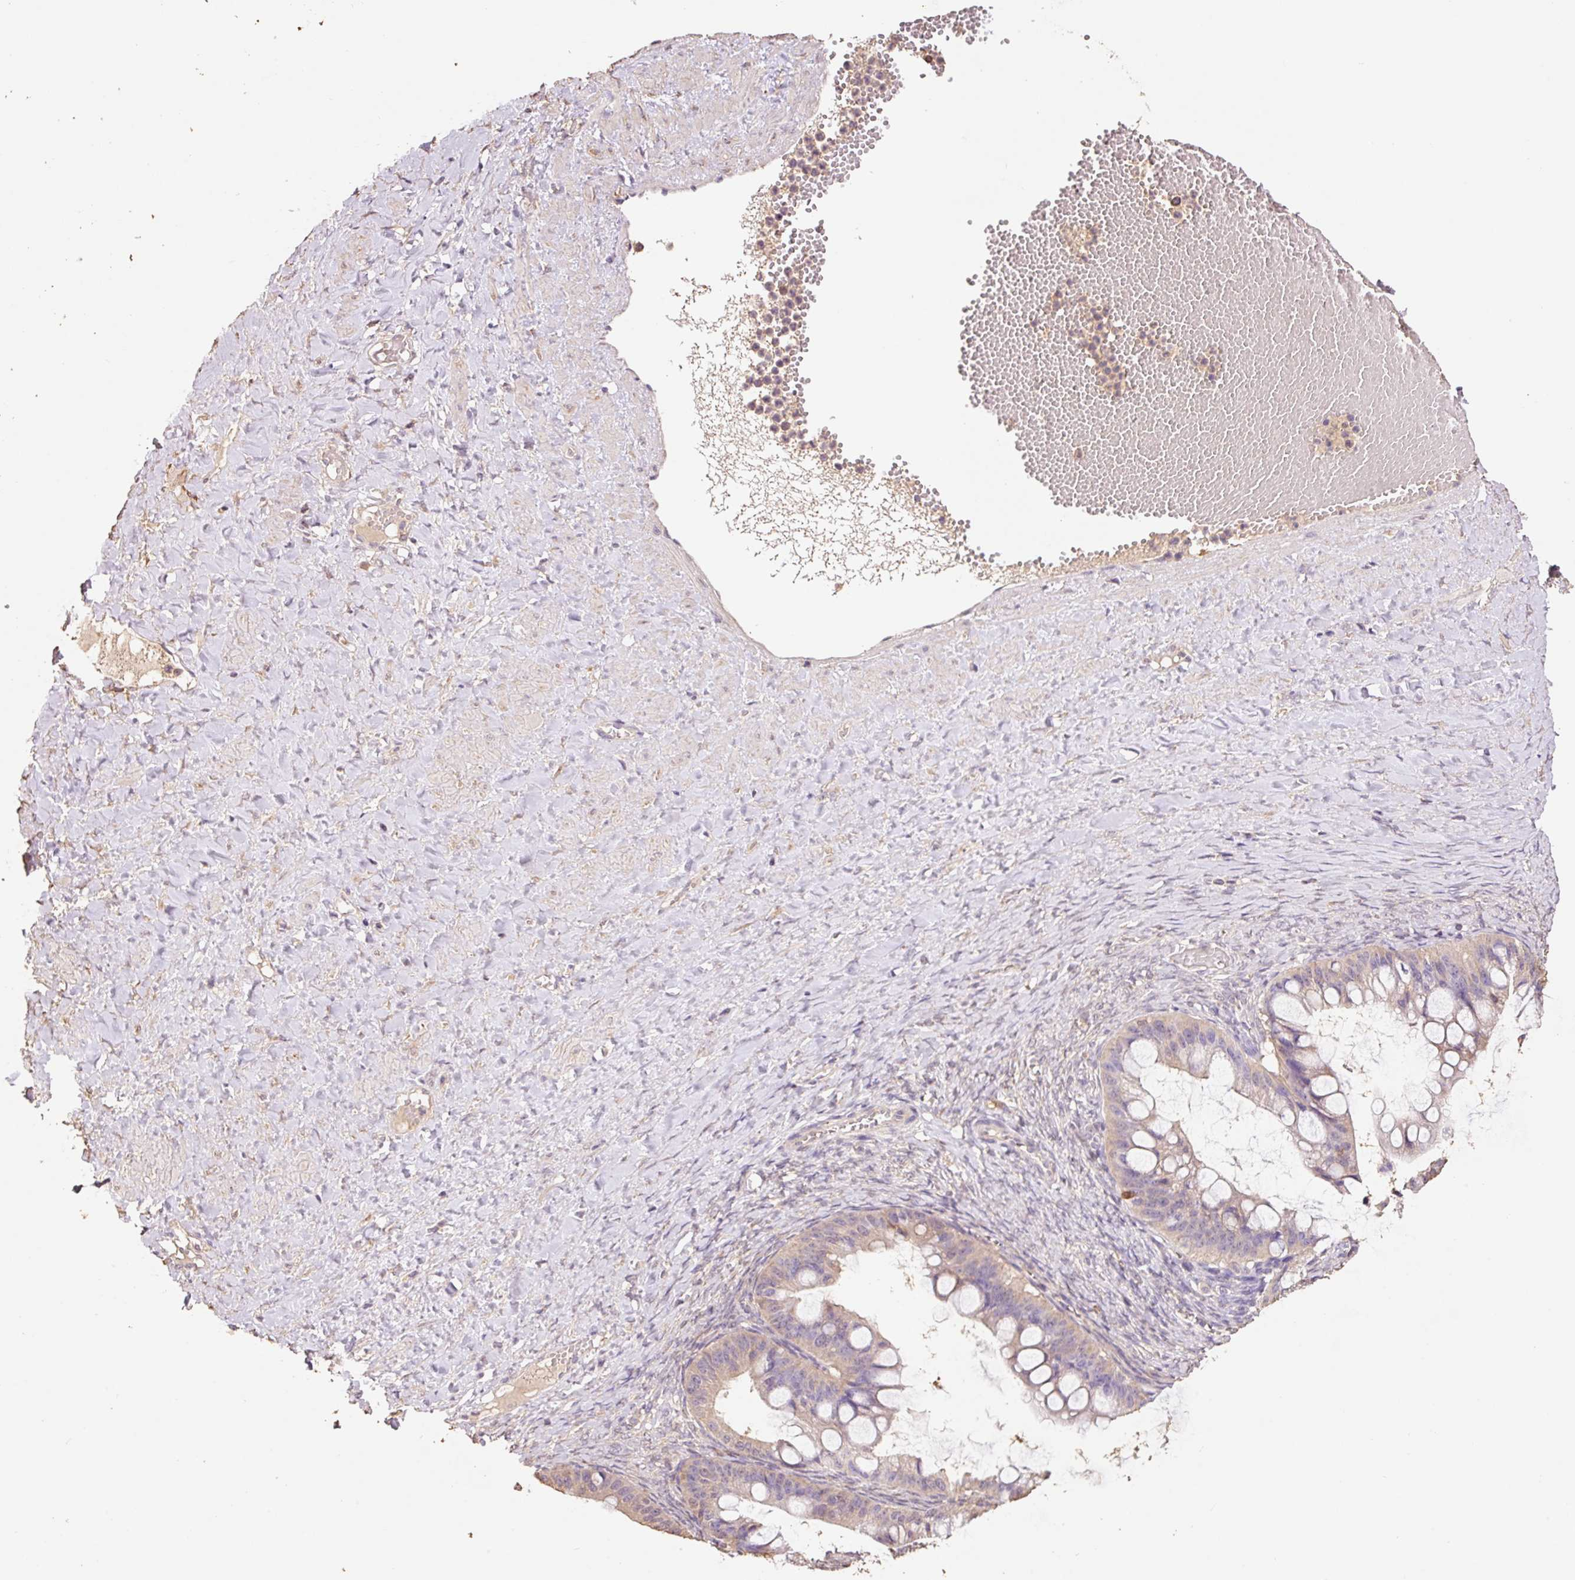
{"staining": {"intensity": "weak", "quantity": ">75%", "location": "cytoplasmic/membranous"}, "tissue": "ovarian cancer", "cell_type": "Tumor cells", "image_type": "cancer", "snomed": [{"axis": "morphology", "description": "Cystadenocarcinoma, mucinous, NOS"}, {"axis": "topography", "description": "Ovary"}], "caption": "Tumor cells exhibit low levels of weak cytoplasmic/membranous expression in about >75% of cells in human ovarian cancer.", "gene": "HERC2", "patient": {"sex": "female", "age": 73}}